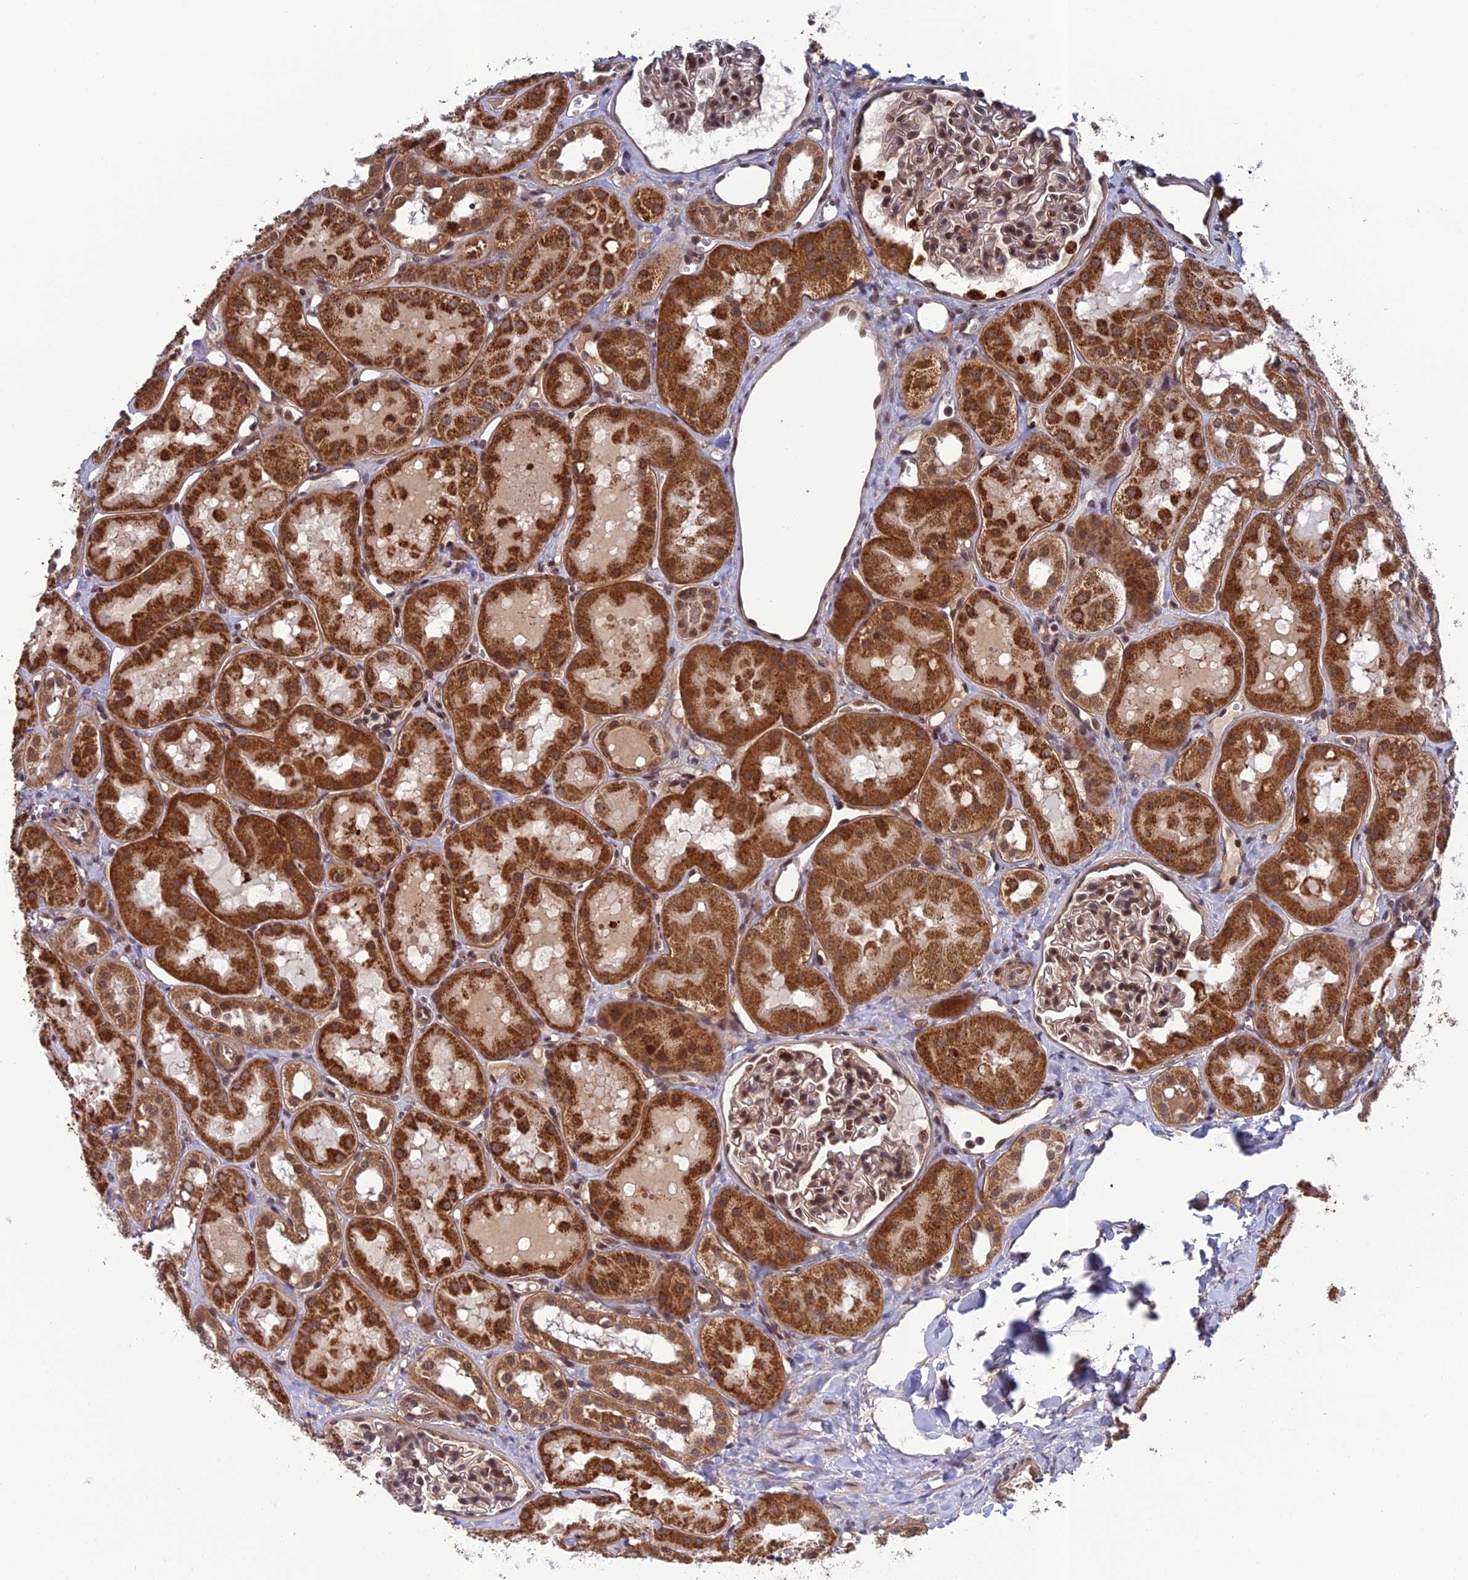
{"staining": {"intensity": "moderate", "quantity": ">75%", "location": "cytoplasmic/membranous,nuclear"}, "tissue": "kidney", "cell_type": "Cells in glomeruli", "image_type": "normal", "snomed": [{"axis": "morphology", "description": "Normal tissue, NOS"}, {"axis": "topography", "description": "Kidney"}], "caption": "Immunohistochemistry (DAB) staining of benign kidney exhibits moderate cytoplasmic/membranous,nuclear protein staining in about >75% of cells in glomeruli.", "gene": "REXO1", "patient": {"sex": "male", "age": 16}}